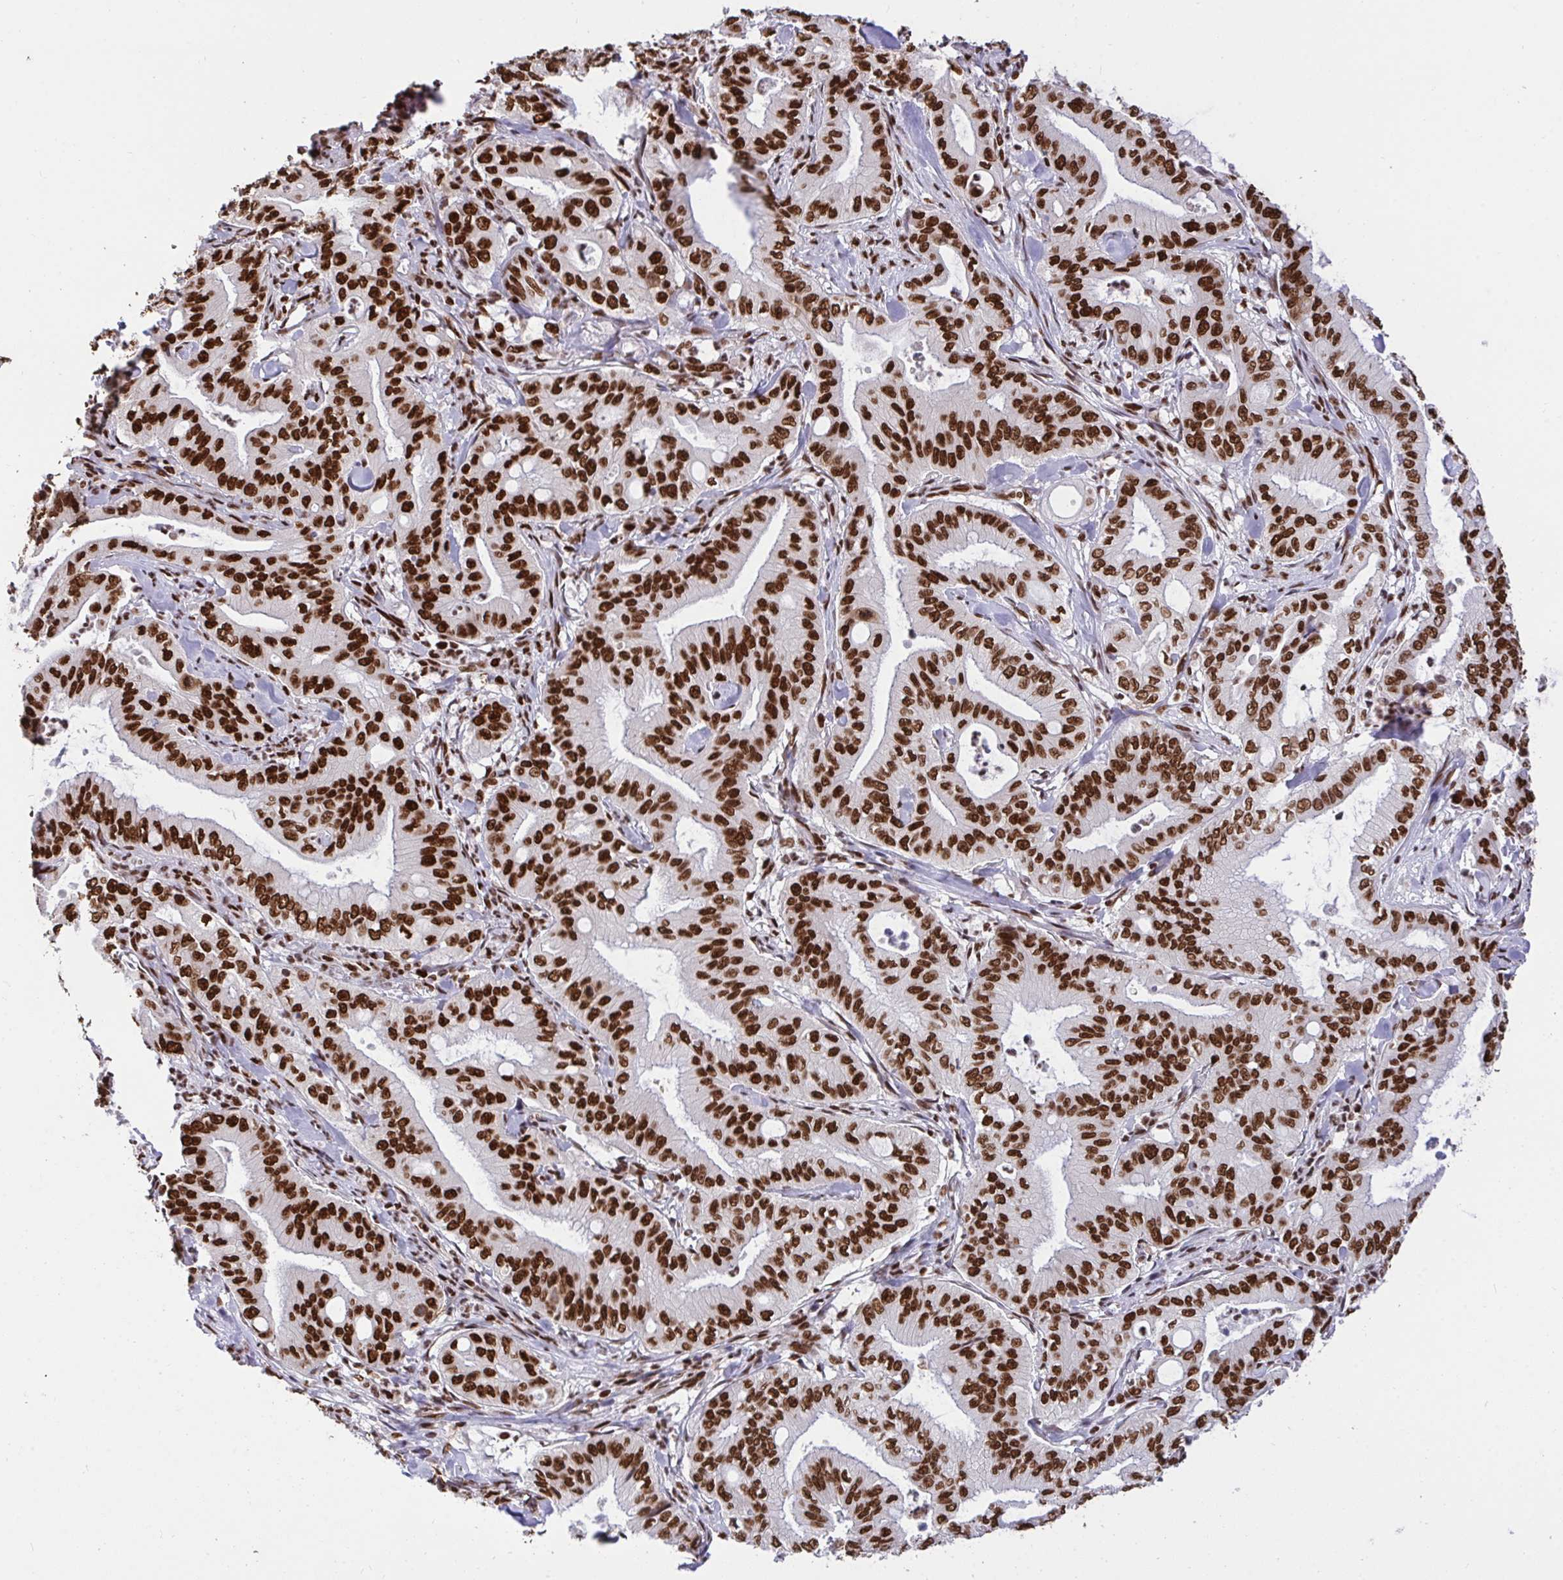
{"staining": {"intensity": "strong", "quantity": ">75%", "location": "nuclear"}, "tissue": "pancreatic cancer", "cell_type": "Tumor cells", "image_type": "cancer", "snomed": [{"axis": "morphology", "description": "Adenocarcinoma, NOS"}, {"axis": "topography", "description": "Pancreas"}], "caption": "Protein staining exhibits strong nuclear expression in about >75% of tumor cells in pancreatic adenocarcinoma.", "gene": "HNRNPL", "patient": {"sex": "male", "age": 71}}